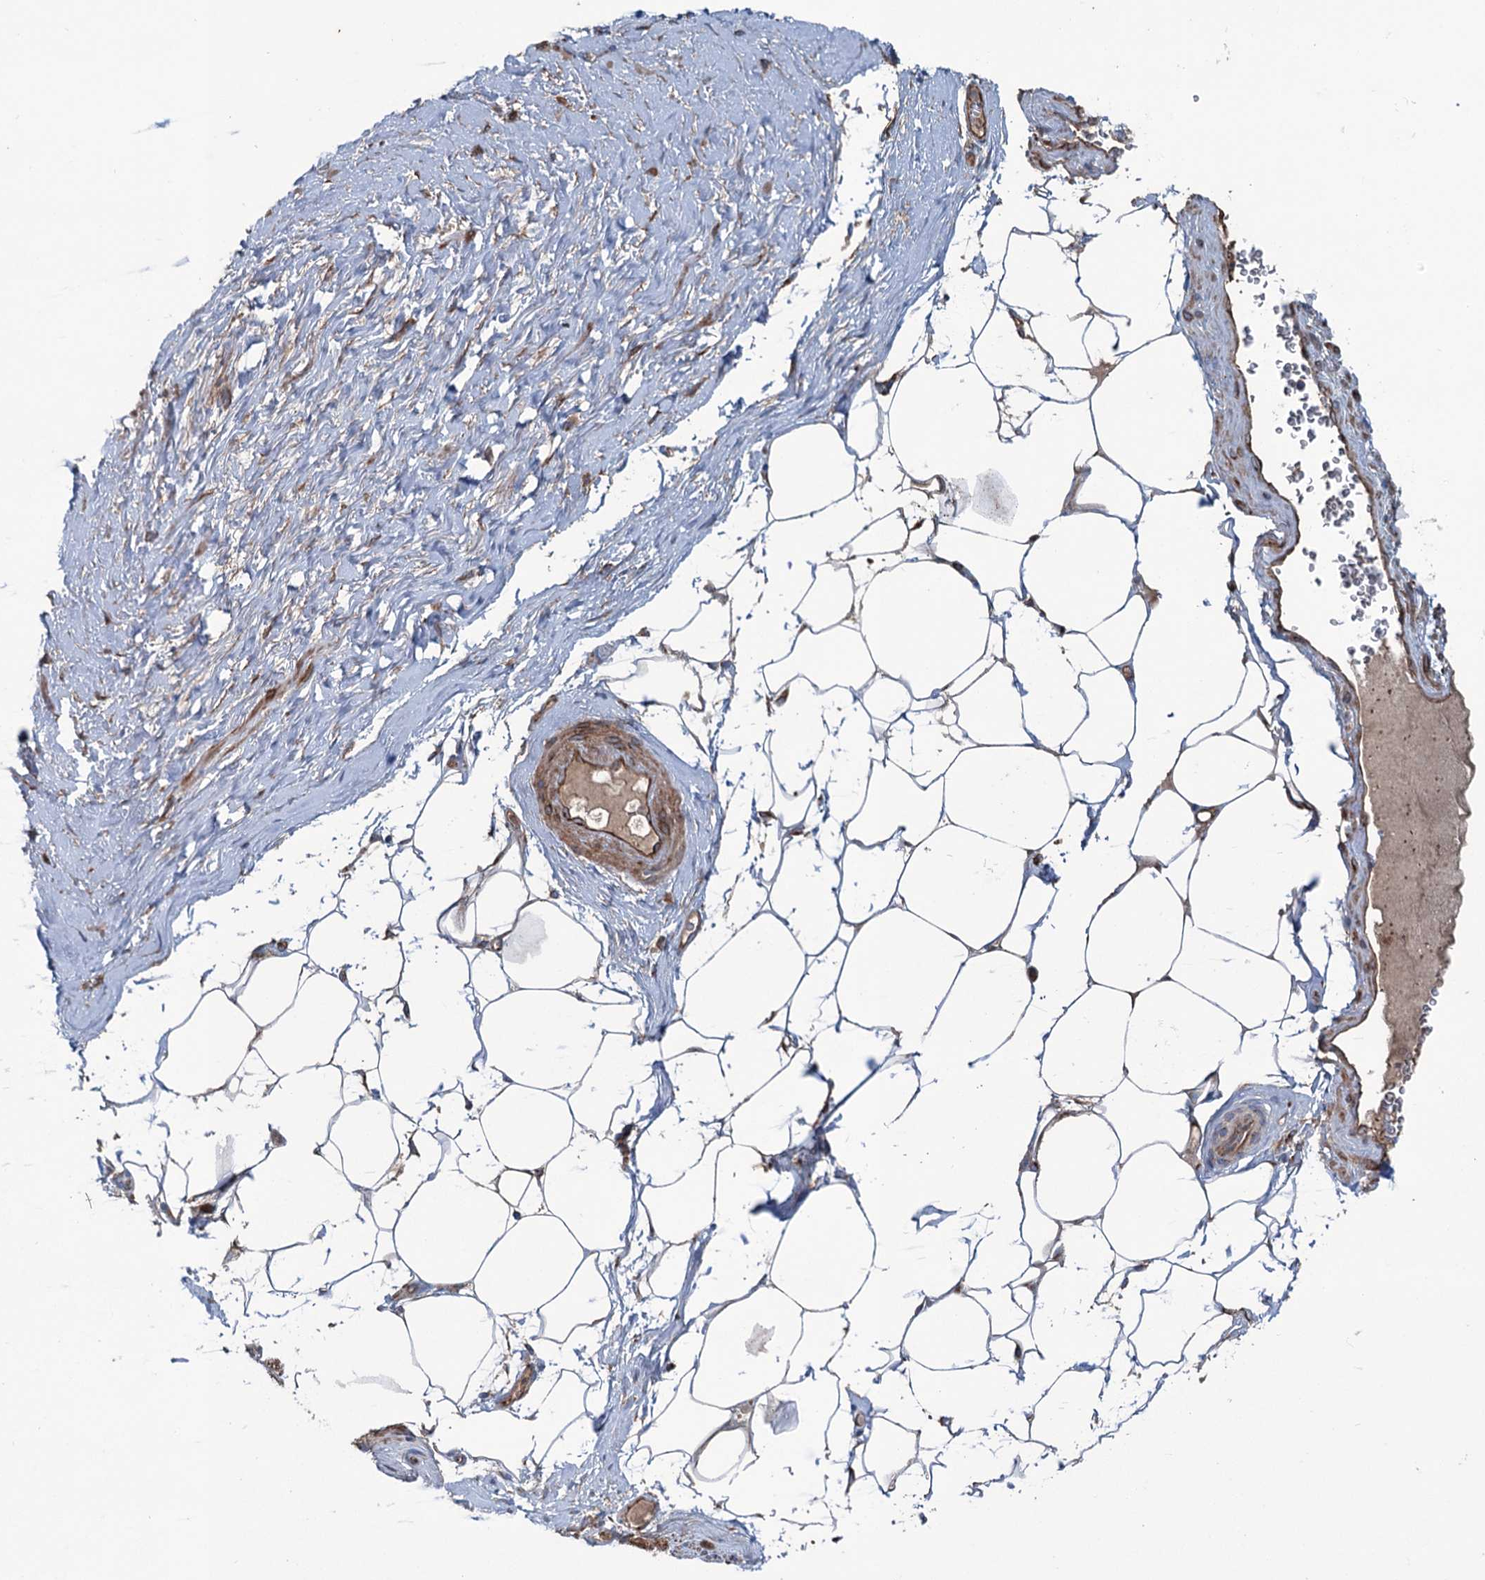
{"staining": {"intensity": "moderate", "quantity": "25%-75%", "location": "cytoplasmic/membranous"}, "tissue": "adipose tissue", "cell_type": "Adipocytes", "image_type": "normal", "snomed": [{"axis": "morphology", "description": "Normal tissue, NOS"}, {"axis": "morphology", "description": "Adenocarcinoma, Low grade"}, {"axis": "topography", "description": "Prostate"}, {"axis": "topography", "description": "Peripheral nerve tissue"}], "caption": "Adipose tissue stained with a brown dye demonstrates moderate cytoplasmic/membranous positive positivity in about 25%-75% of adipocytes.", "gene": "CALCOCO1", "patient": {"sex": "male", "age": 63}}